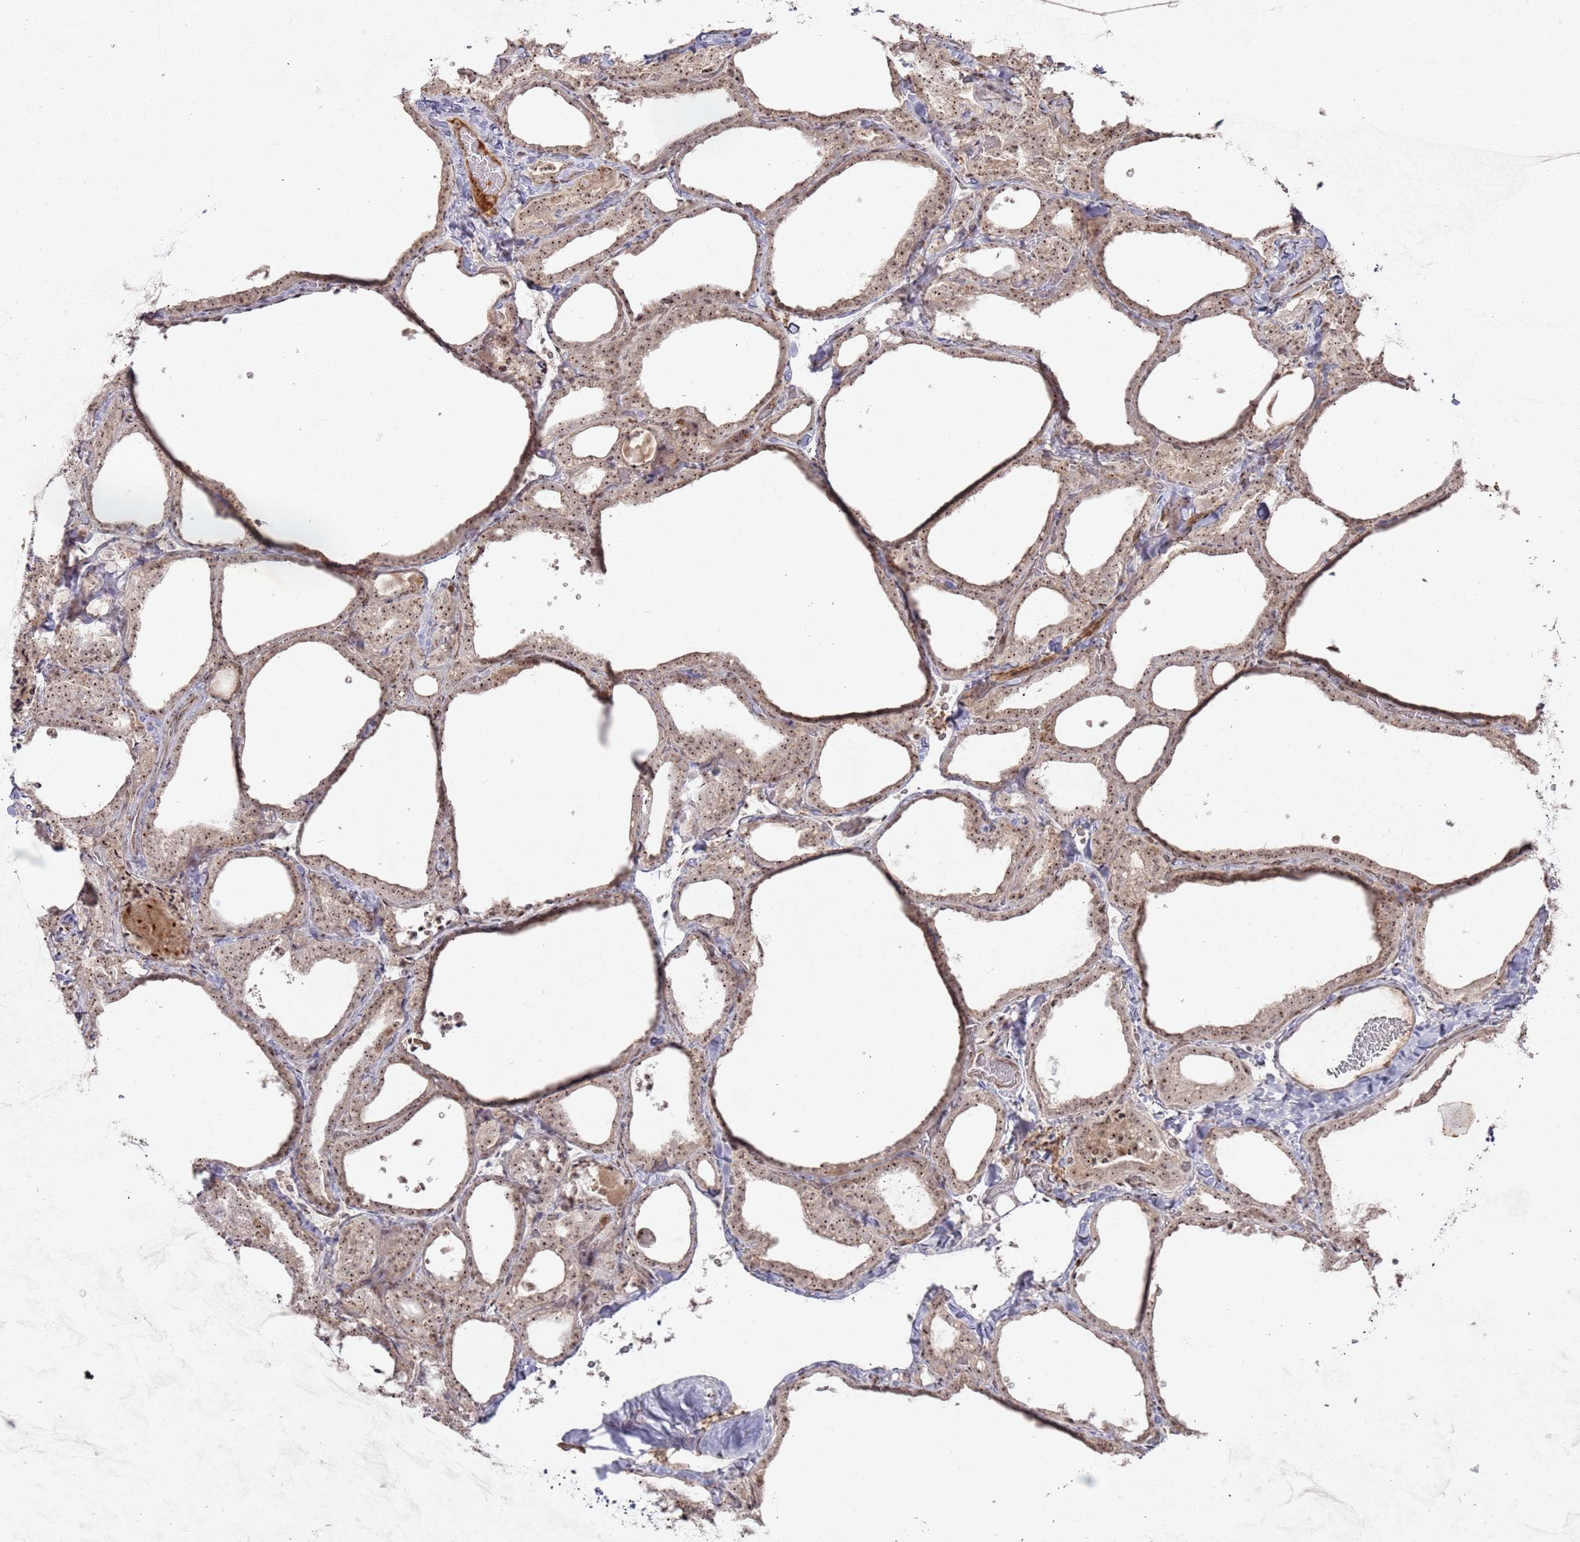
{"staining": {"intensity": "moderate", "quantity": ">75%", "location": "nuclear"}, "tissue": "thyroid gland", "cell_type": "Glandular cells", "image_type": "normal", "snomed": [{"axis": "morphology", "description": "Normal tissue, NOS"}, {"axis": "topography", "description": "Thyroid gland"}], "caption": "The image shows immunohistochemical staining of normal thyroid gland. There is moderate nuclear expression is identified in about >75% of glandular cells.", "gene": "UTP11", "patient": {"sex": "female", "age": 22}}